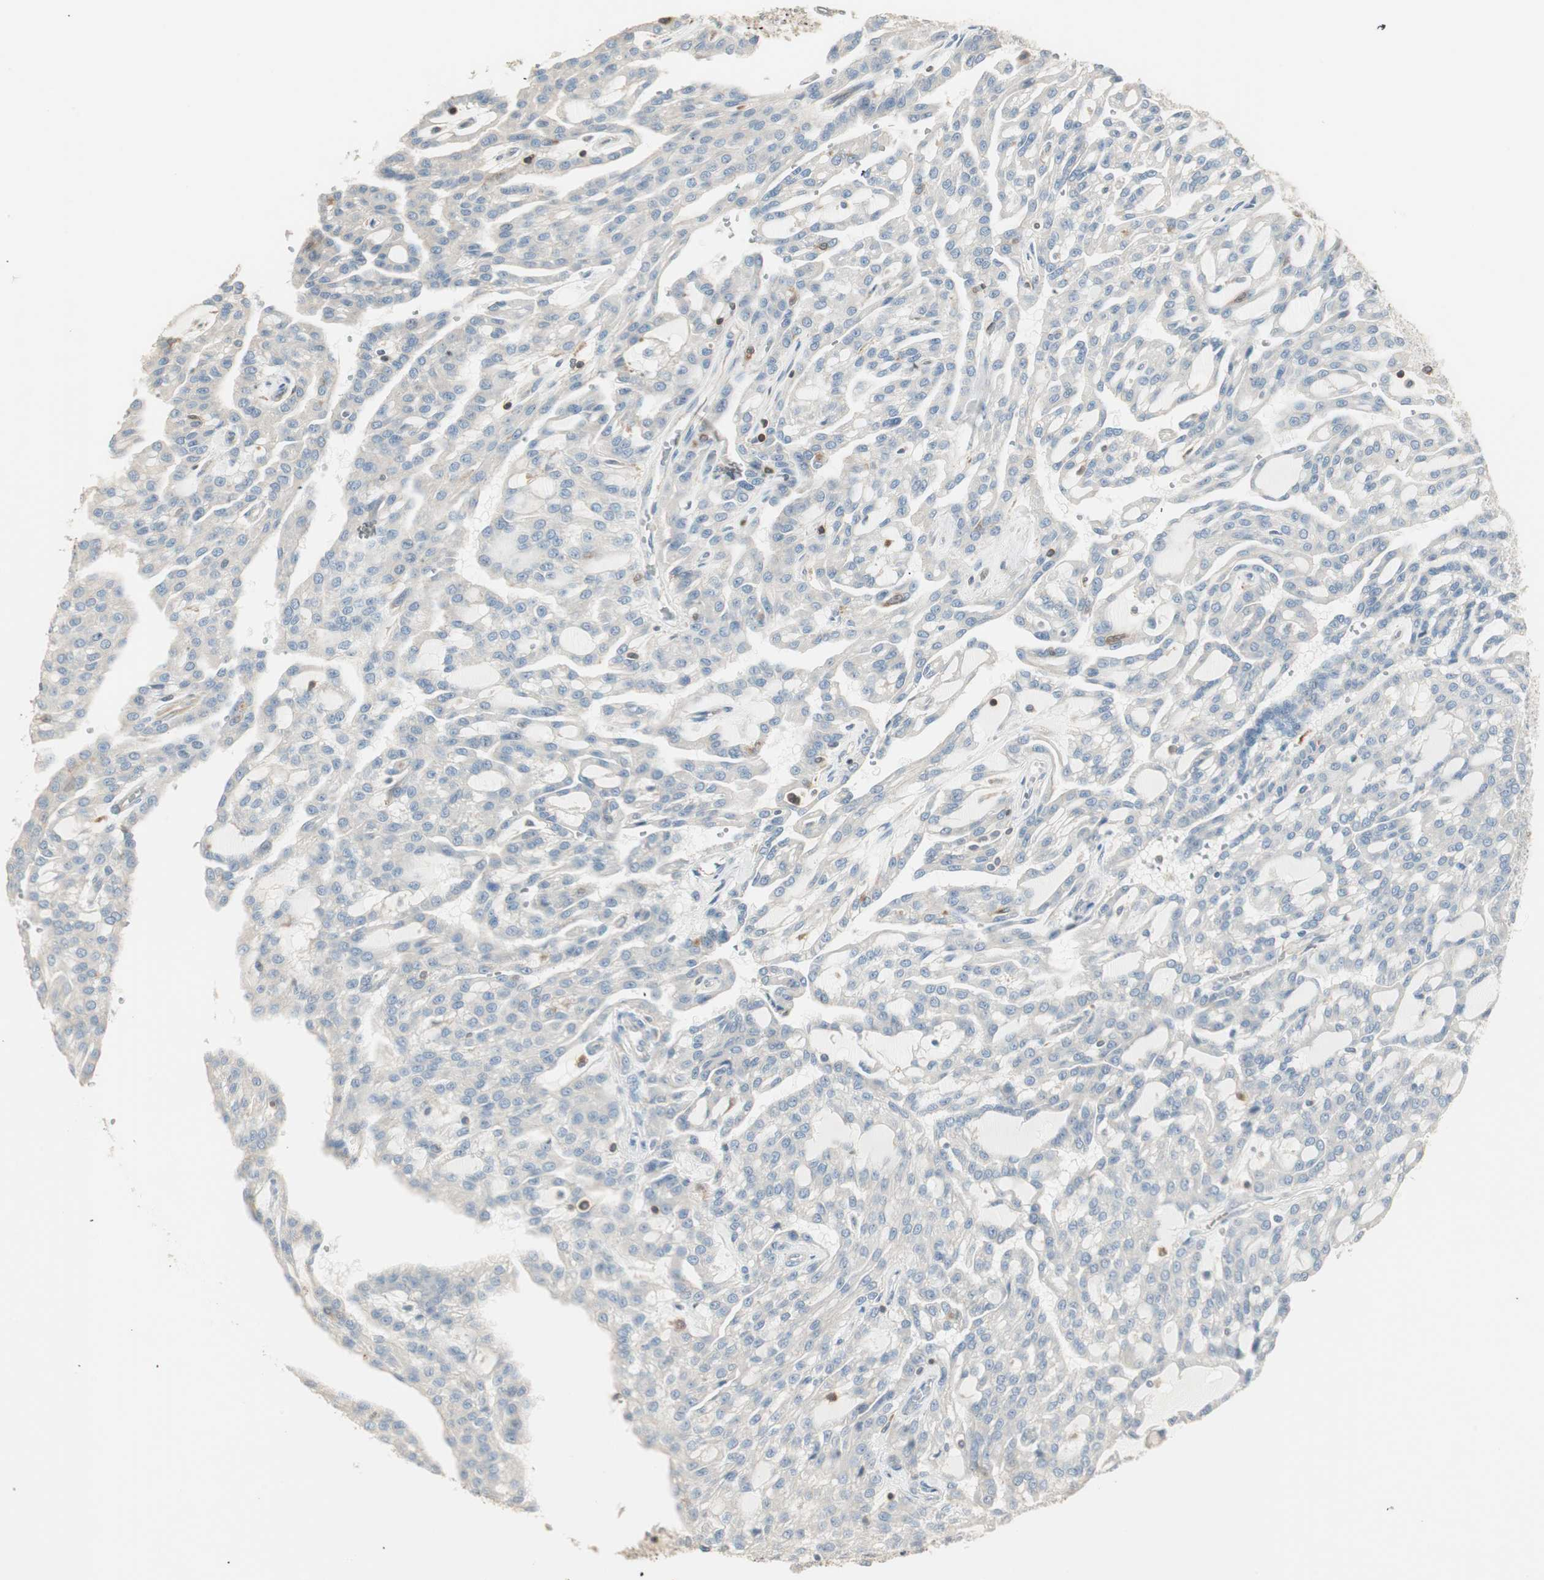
{"staining": {"intensity": "negative", "quantity": "none", "location": "none"}, "tissue": "renal cancer", "cell_type": "Tumor cells", "image_type": "cancer", "snomed": [{"axis": "morphology", "description": "Adenocarcinoma, NOS"}, {"axis": "topography", "description": "Kidney"}], "caption": "IHC of human renal adenocarcinoma shows no staining in tumor cells.", "gene": "CRLF3", "patient": {"sex": "male", "age": 63}}